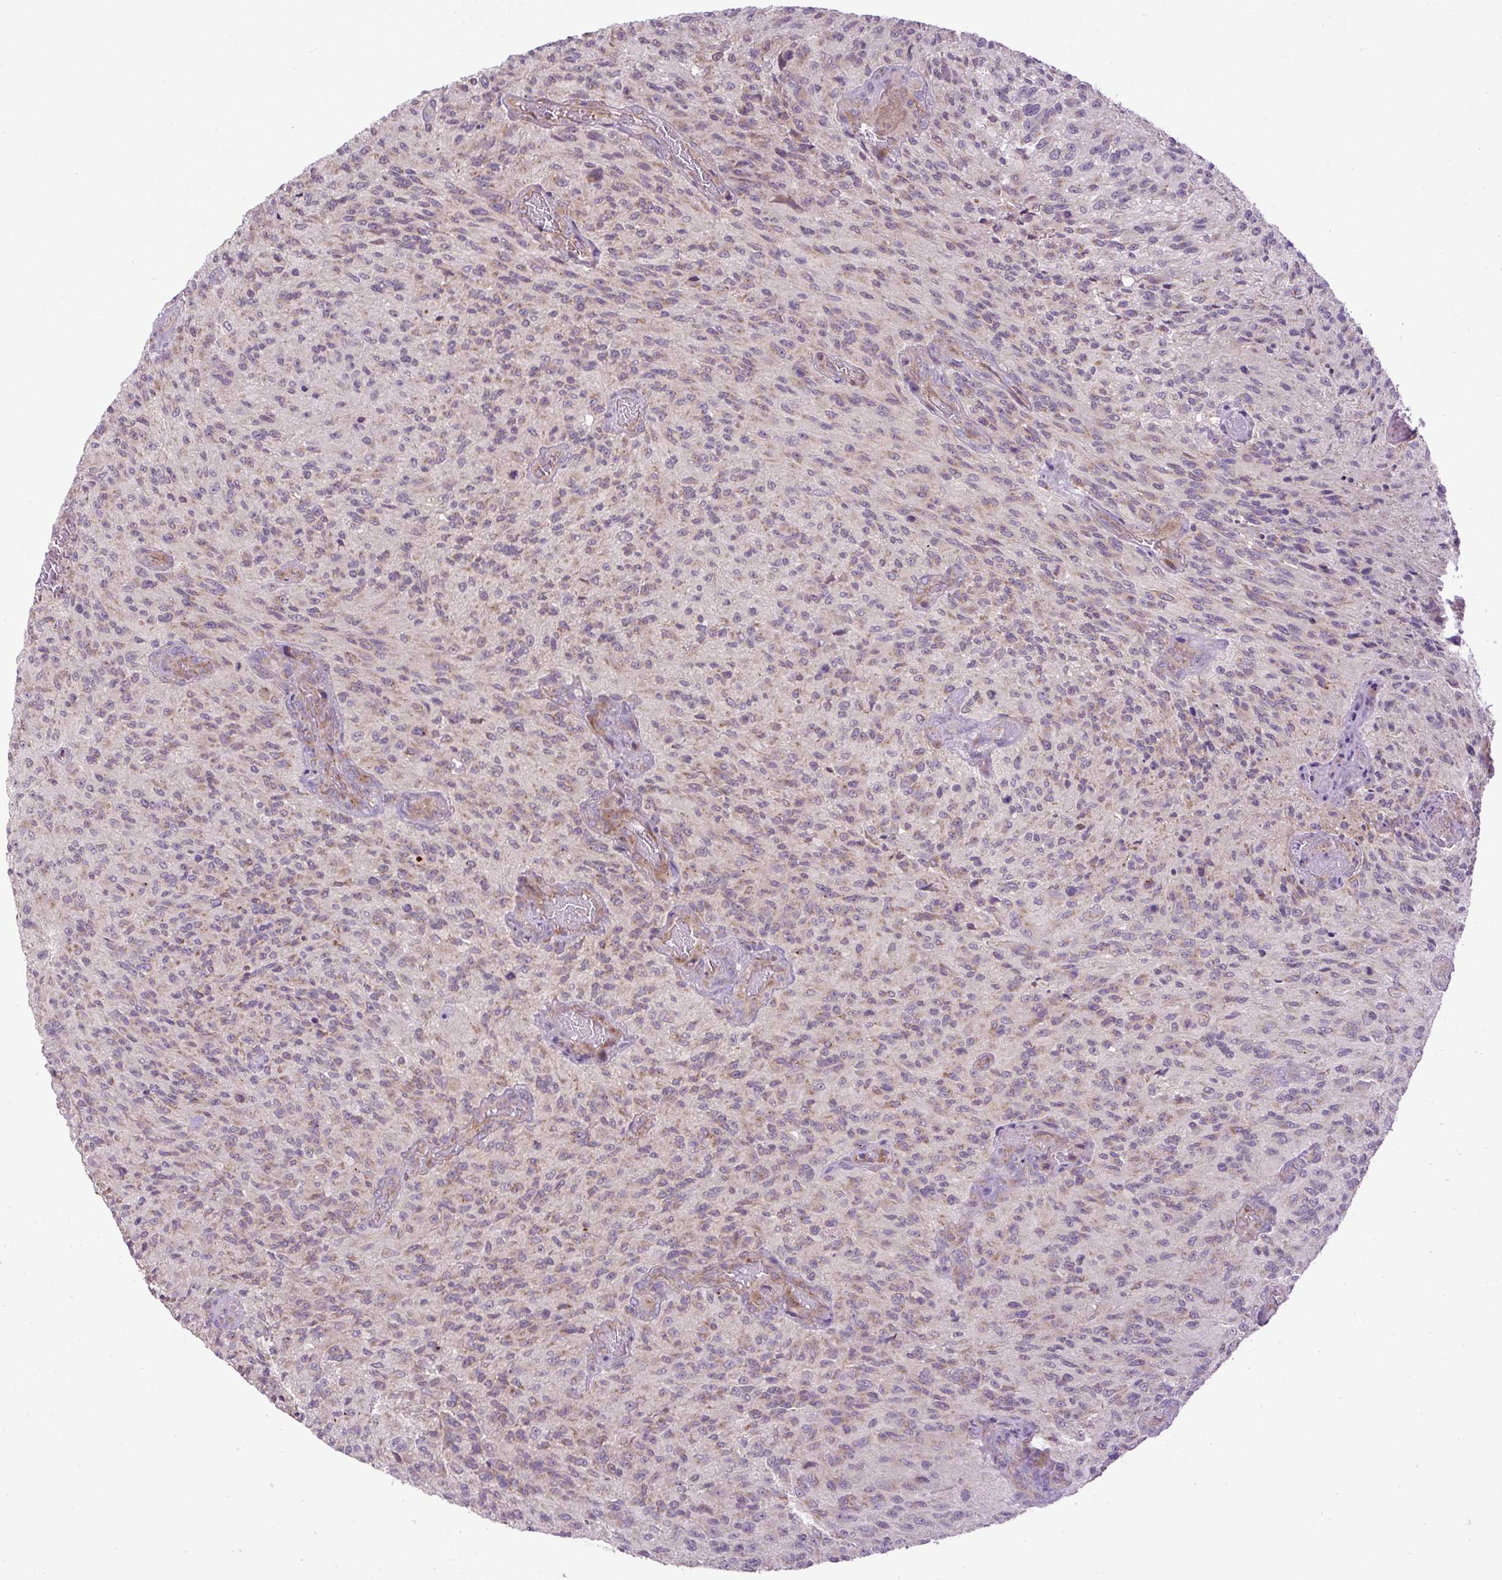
{"staining": {"intensity": "weak", "quantity": "25%-75%", "location": "cytoplasmic/membranous"}, "tissue": "glioma", "cell_type": "Tumor cells", "image_type": "cancer", "snomed": [{"axis": "morphology", "description": "Normal tissue, NOS"}, {"axis": "morphology", "description": "Glioma, malignant, High grade"}, {"axis": "topography", "description": "Cerebral cortex"}], "caption": "Immunohistochemical staining of human glioma reveals weak cytoplasmic/membranous protein staining in about 25%-75% of tumor cells.", "gene": "ZNF547", "patient": {"sex": "male", "age": 56}}